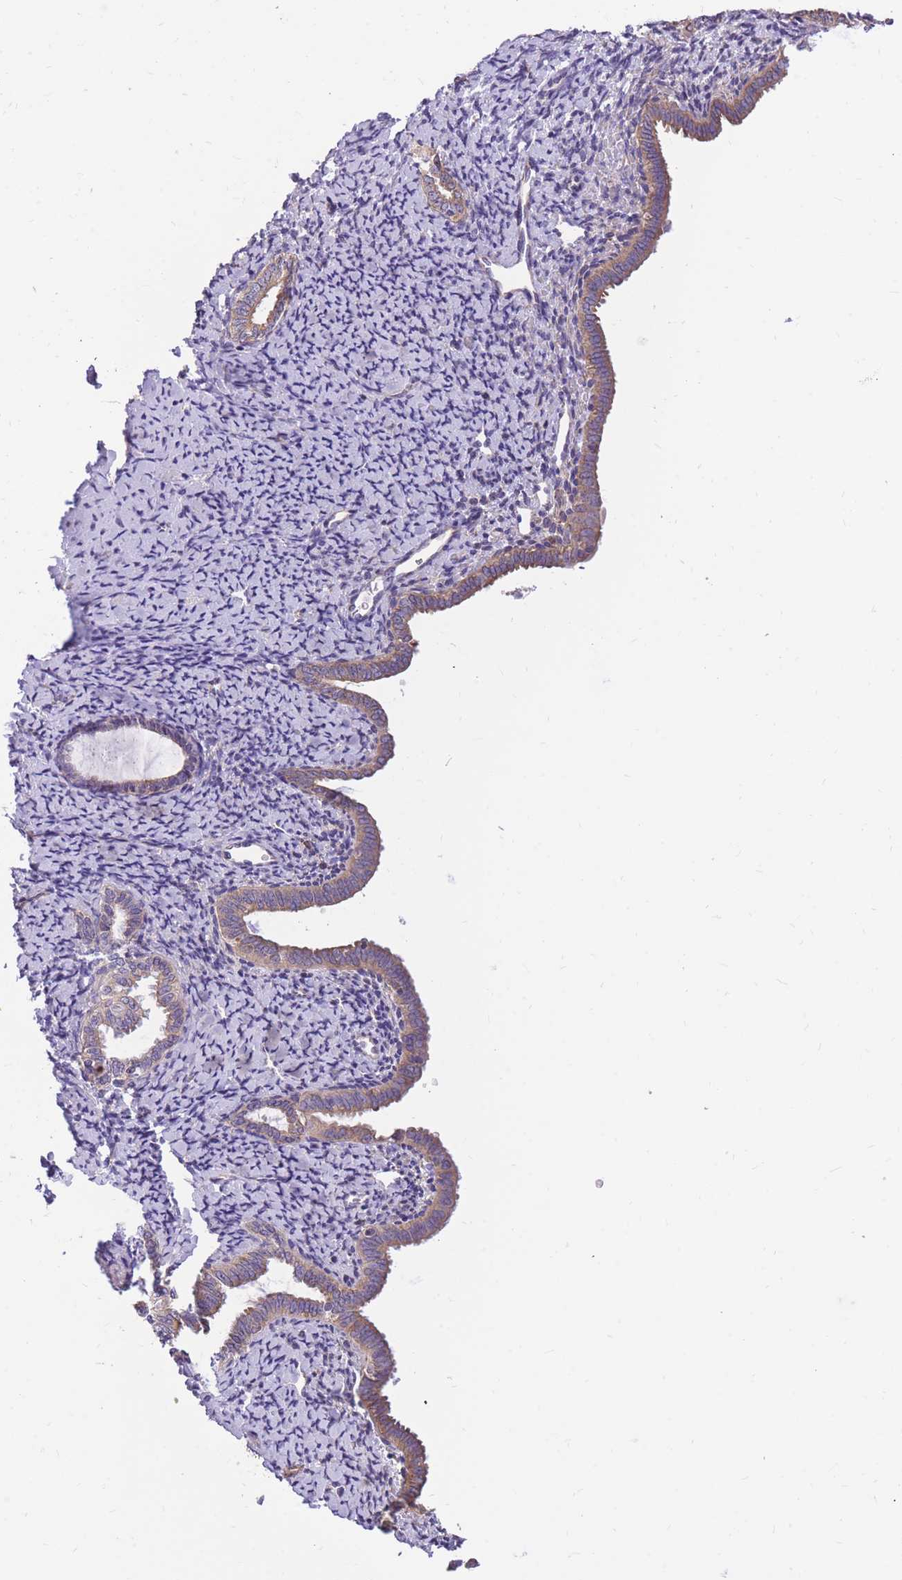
{"staining": {"intensity": "negative", "quantity": "none", "location": "none"}, "tissue": "endometrium", "cell_type": "Cells in endometrial stroma", "image_type": "normal", "snomed": [{"axis": "morphology", "description": "Normal tissue, NOS"}, {"axis": "topography", "description": "Endometrium"}], "caption": "Immunohistochemistry (IHC) image of benign human endometrium stained for a protein (brown), which displays no staining in cells in endometrial stroma.", "gene": "TOPAZ1", "patient": {"sex": "female", "age": 63}}